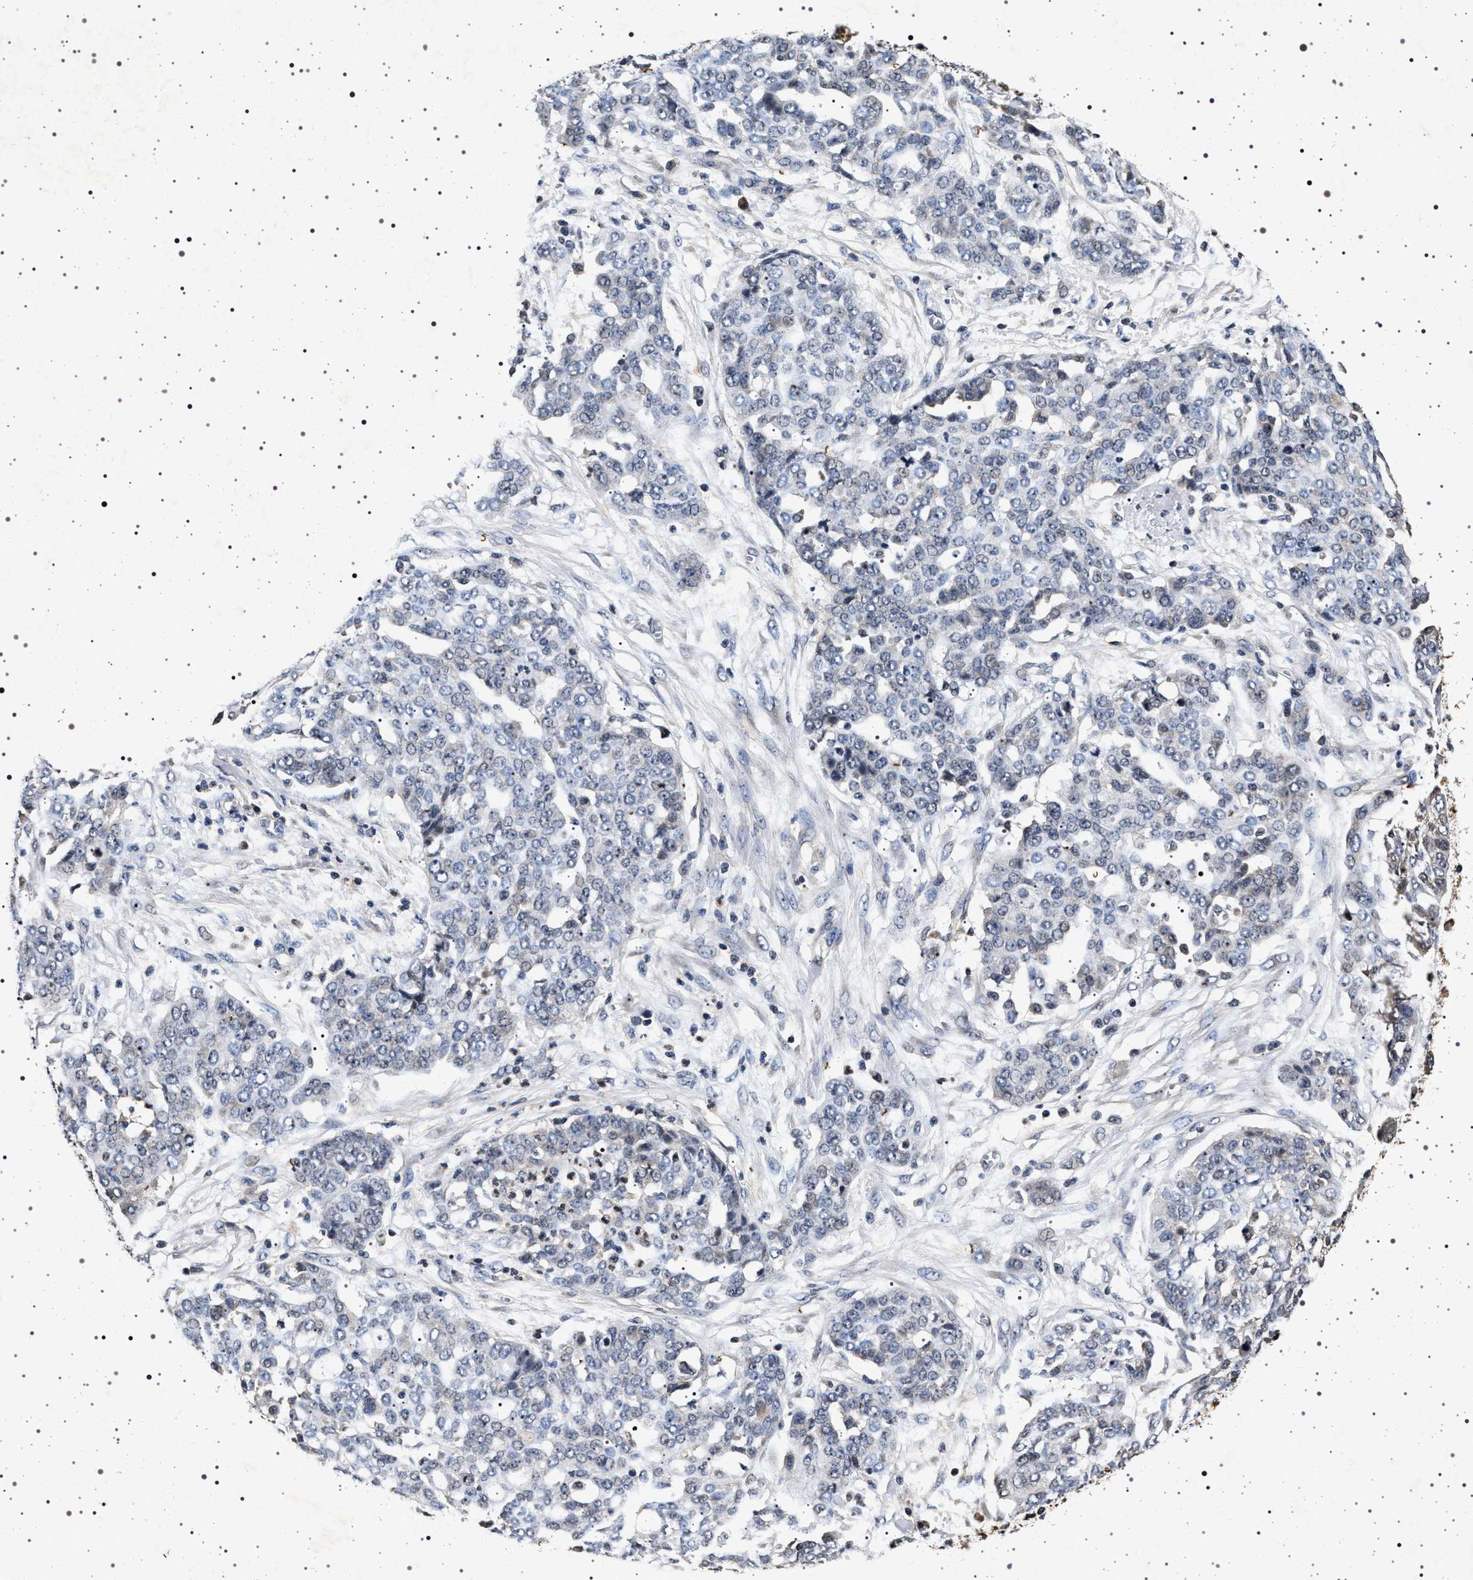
{"staining": {"intensity": "negative", "quantity": "none", "location": "none"}, "tissue": "ovarian cancer", "cell_type": "Tumor cells", "image_type": "cancer", "snomed": [{"axis": "morphology", "description": "Cystadenocarcinoma, serous, NOS"}, {"axis": "topography", "description": "Soft tissue"}, {"axis": "topography", "description": "Ovary"}], "caption": "High power microscopy photomicrograph of an immunohistochemistry image of ovarian serous cystadenocarcinoma, revealing no significant staining in tumor cells.", "gene": "CDKN1B", "patient": {"sex": "female", "age": 57}}